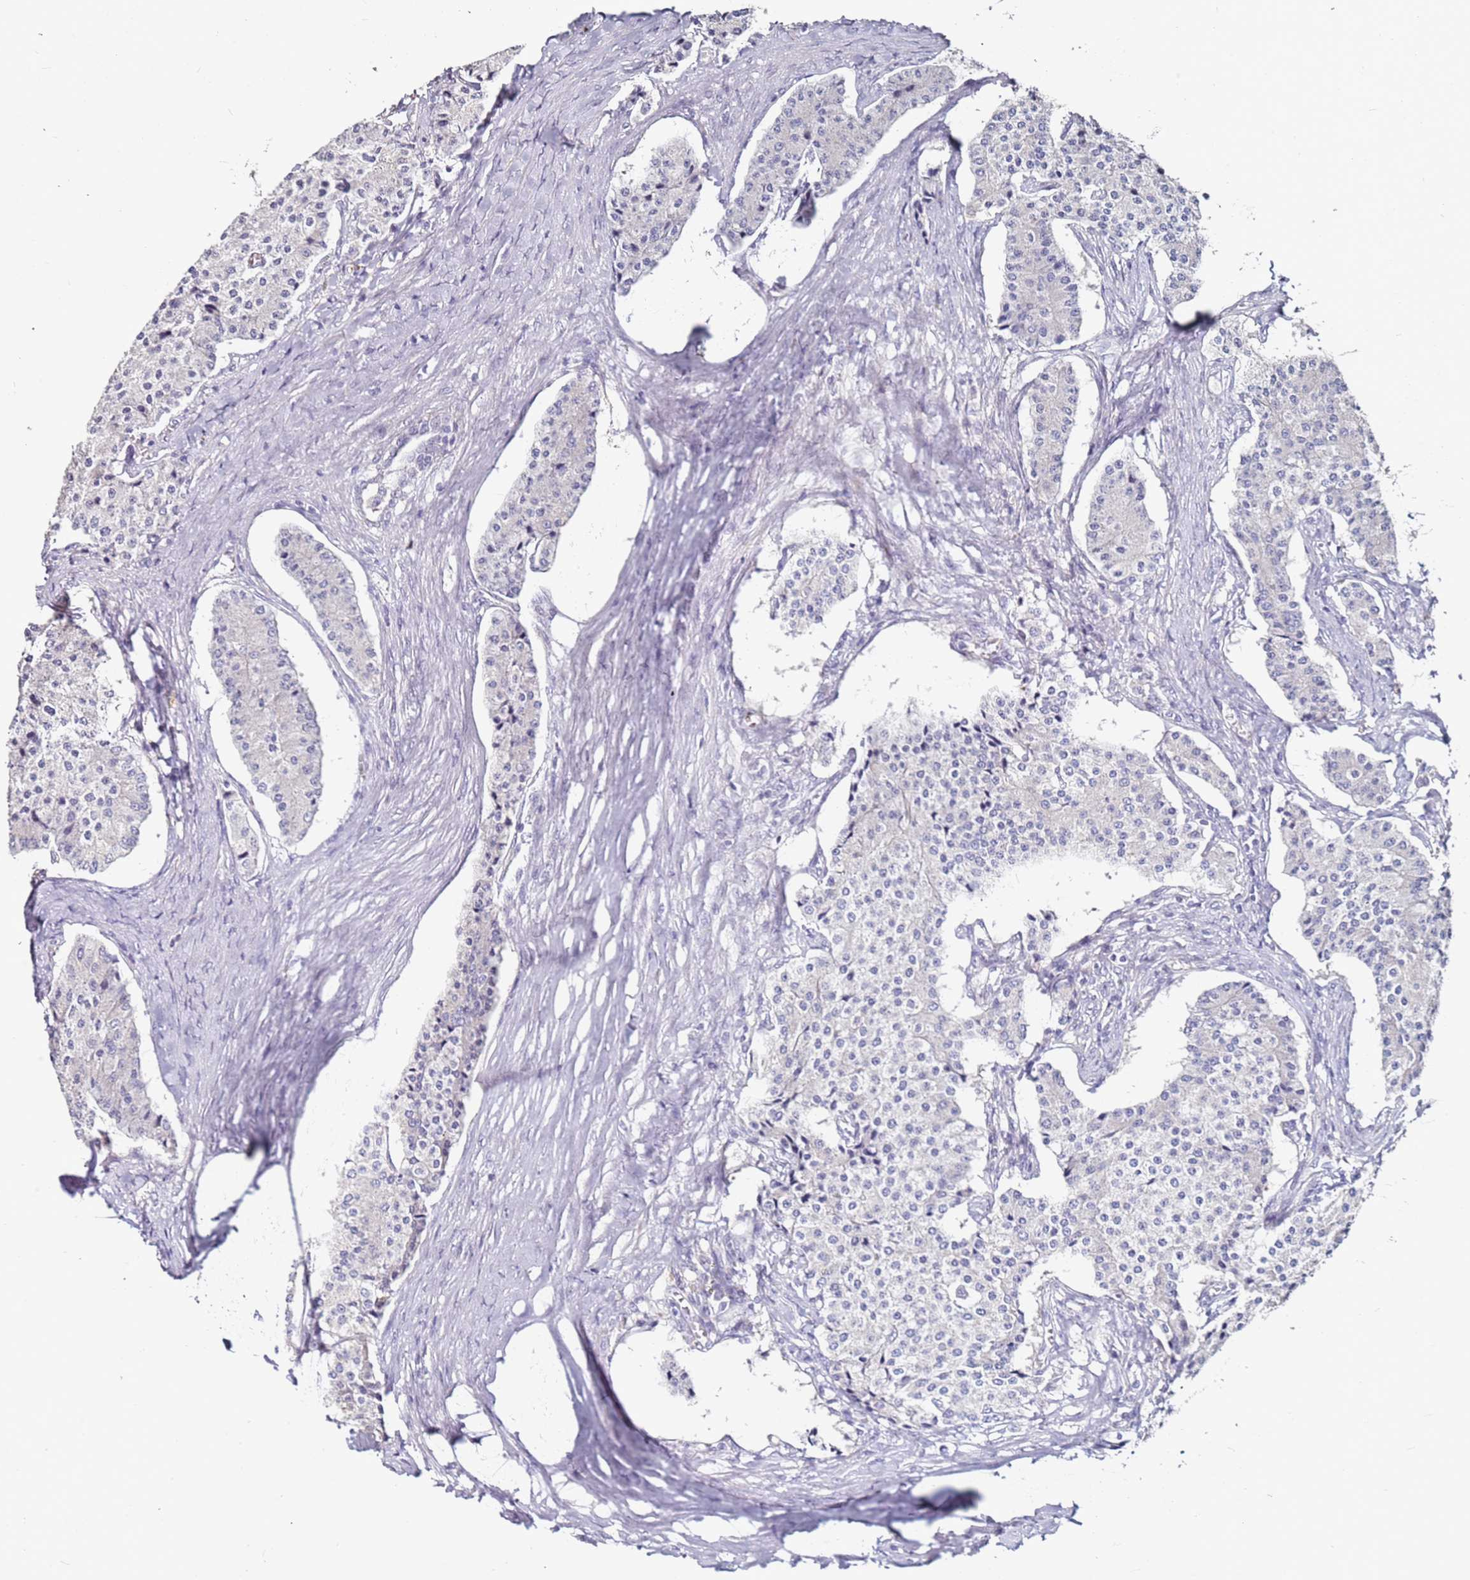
{"staining": {"intensity": "negative", "quantity": "none", "location": "none"}, "tissue": "carcinoid", "cell_type": "Tumor cells", "image_type": "cancer", "snomed": [{"axis": "morphology", "description": "Carcinoid, malignant, NOS"}, {"axis": "topography", "description": "Colon"}], "caption": "An image of carcinoid (malignant) stained for a protein demonstrates no brown staining in tumor cells.", "gene": "RARS2", "patient": {"sex": "female", "age": 52}}